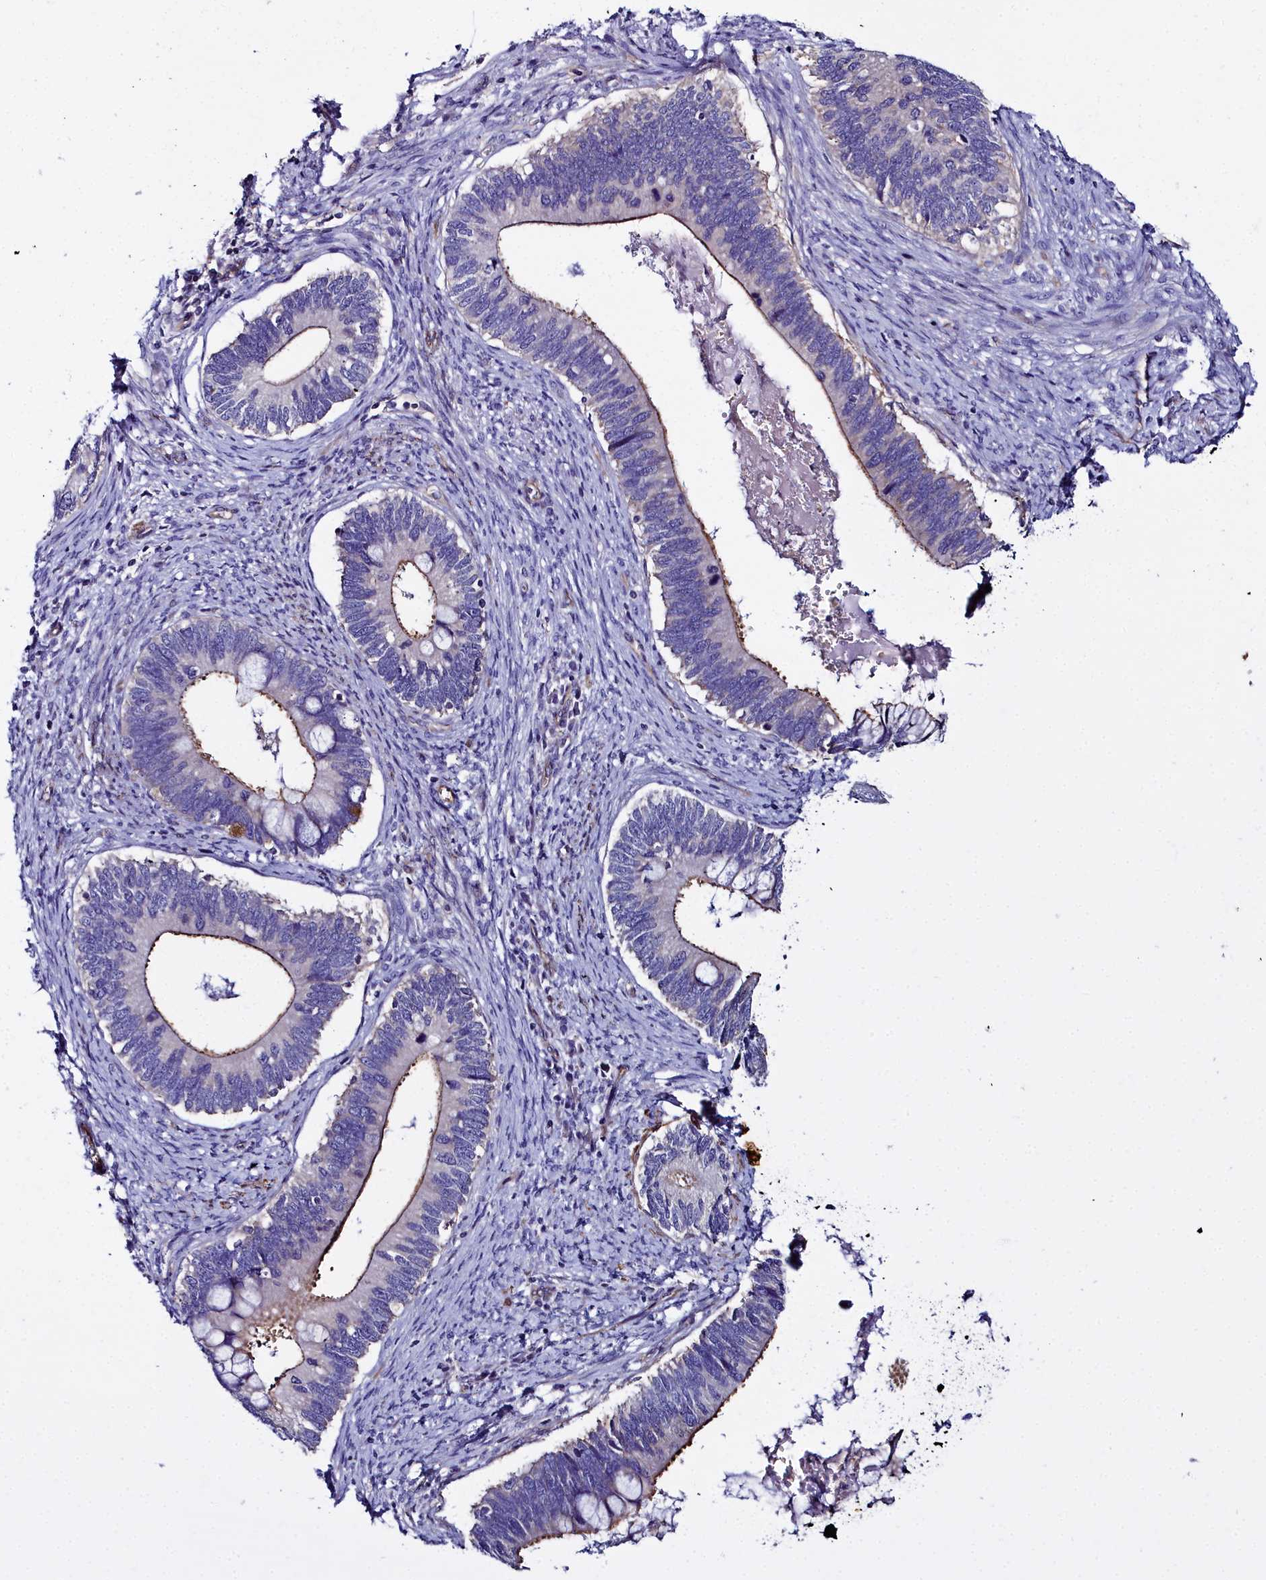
{"staining": {"intensity": "moderate", "quantity": "<25%", "location": "cytoplasmic/membranous"}, "tissue": "cervical cancer", "cell_type": "Tumor cells", "image_type": "cancer", "snomed": [{"axis": "morphology", "description": "Adenocarcinoma, NOS"}, {"axis": "topography", "description": "Cervix"}], "caption": "This is a micrograph of IHC staining of cervical cancer (adenocarcinoma), which shows moderate staining in the cytoplasmic/membranous of tumor cells.", "gene": "FADS3", "patient": {"sex": "female", "age": 42}}